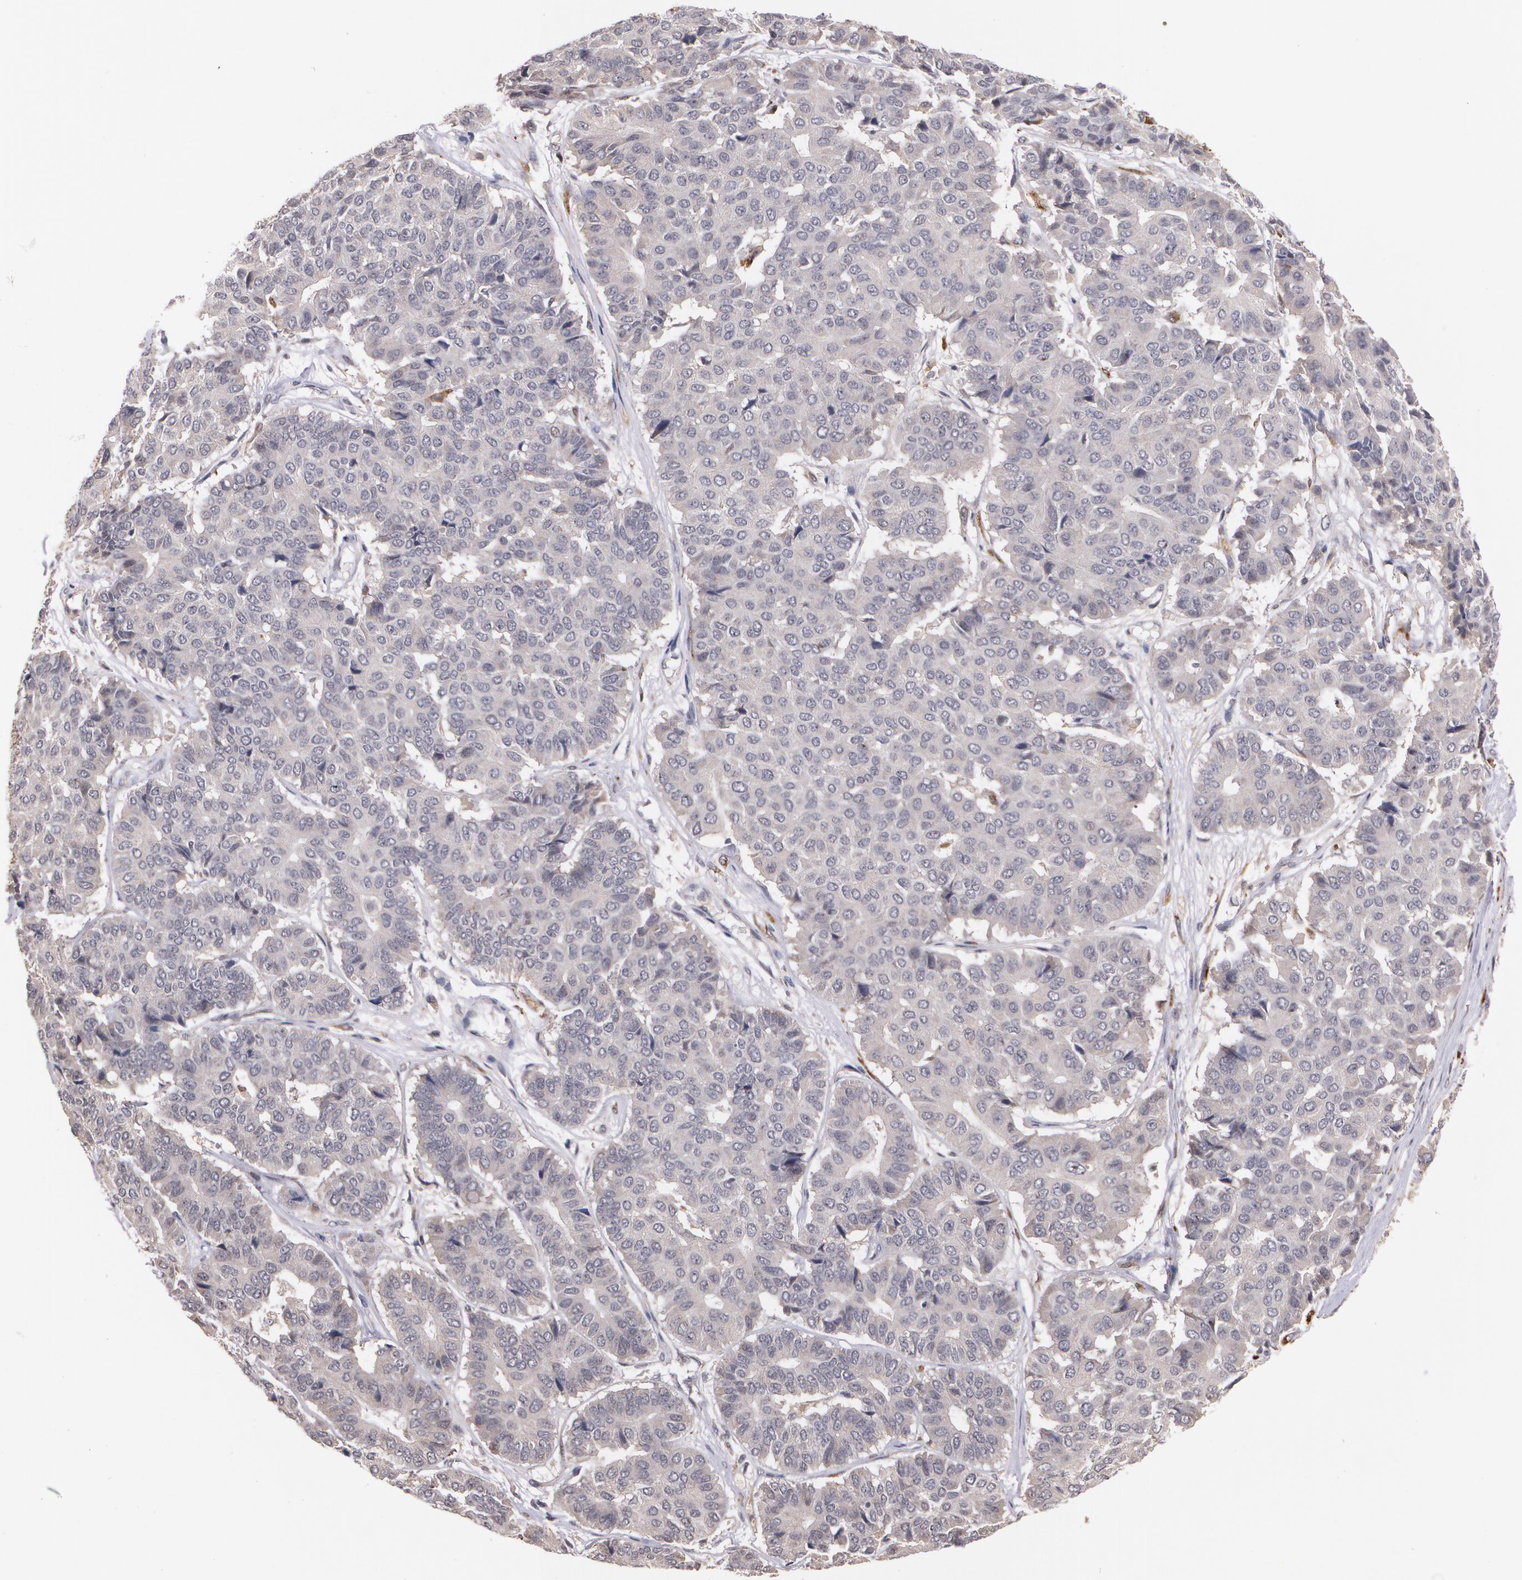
{"staining": {"intensity": "weak", "quantity": "<25%", "location": "cytoplasmic/membranous"}, "tissue": "pancreatic cancer", "cell_type": "Tumor cells", "image_type": "cancer", "snomed": [{"axis": "morphology", "description": "Adenocarcinoma, NOS"}, {"axis": "topography", "description": "Pancreas"}], "caption": "Immunohistochemistry (IHC) image of neoplastic tissue: human pancreatic cancer stained with DAB shows no significant protein expression in tumor cells.", "gene": "IFNGR2", "patient": {"sex": "male", "age": 50}}